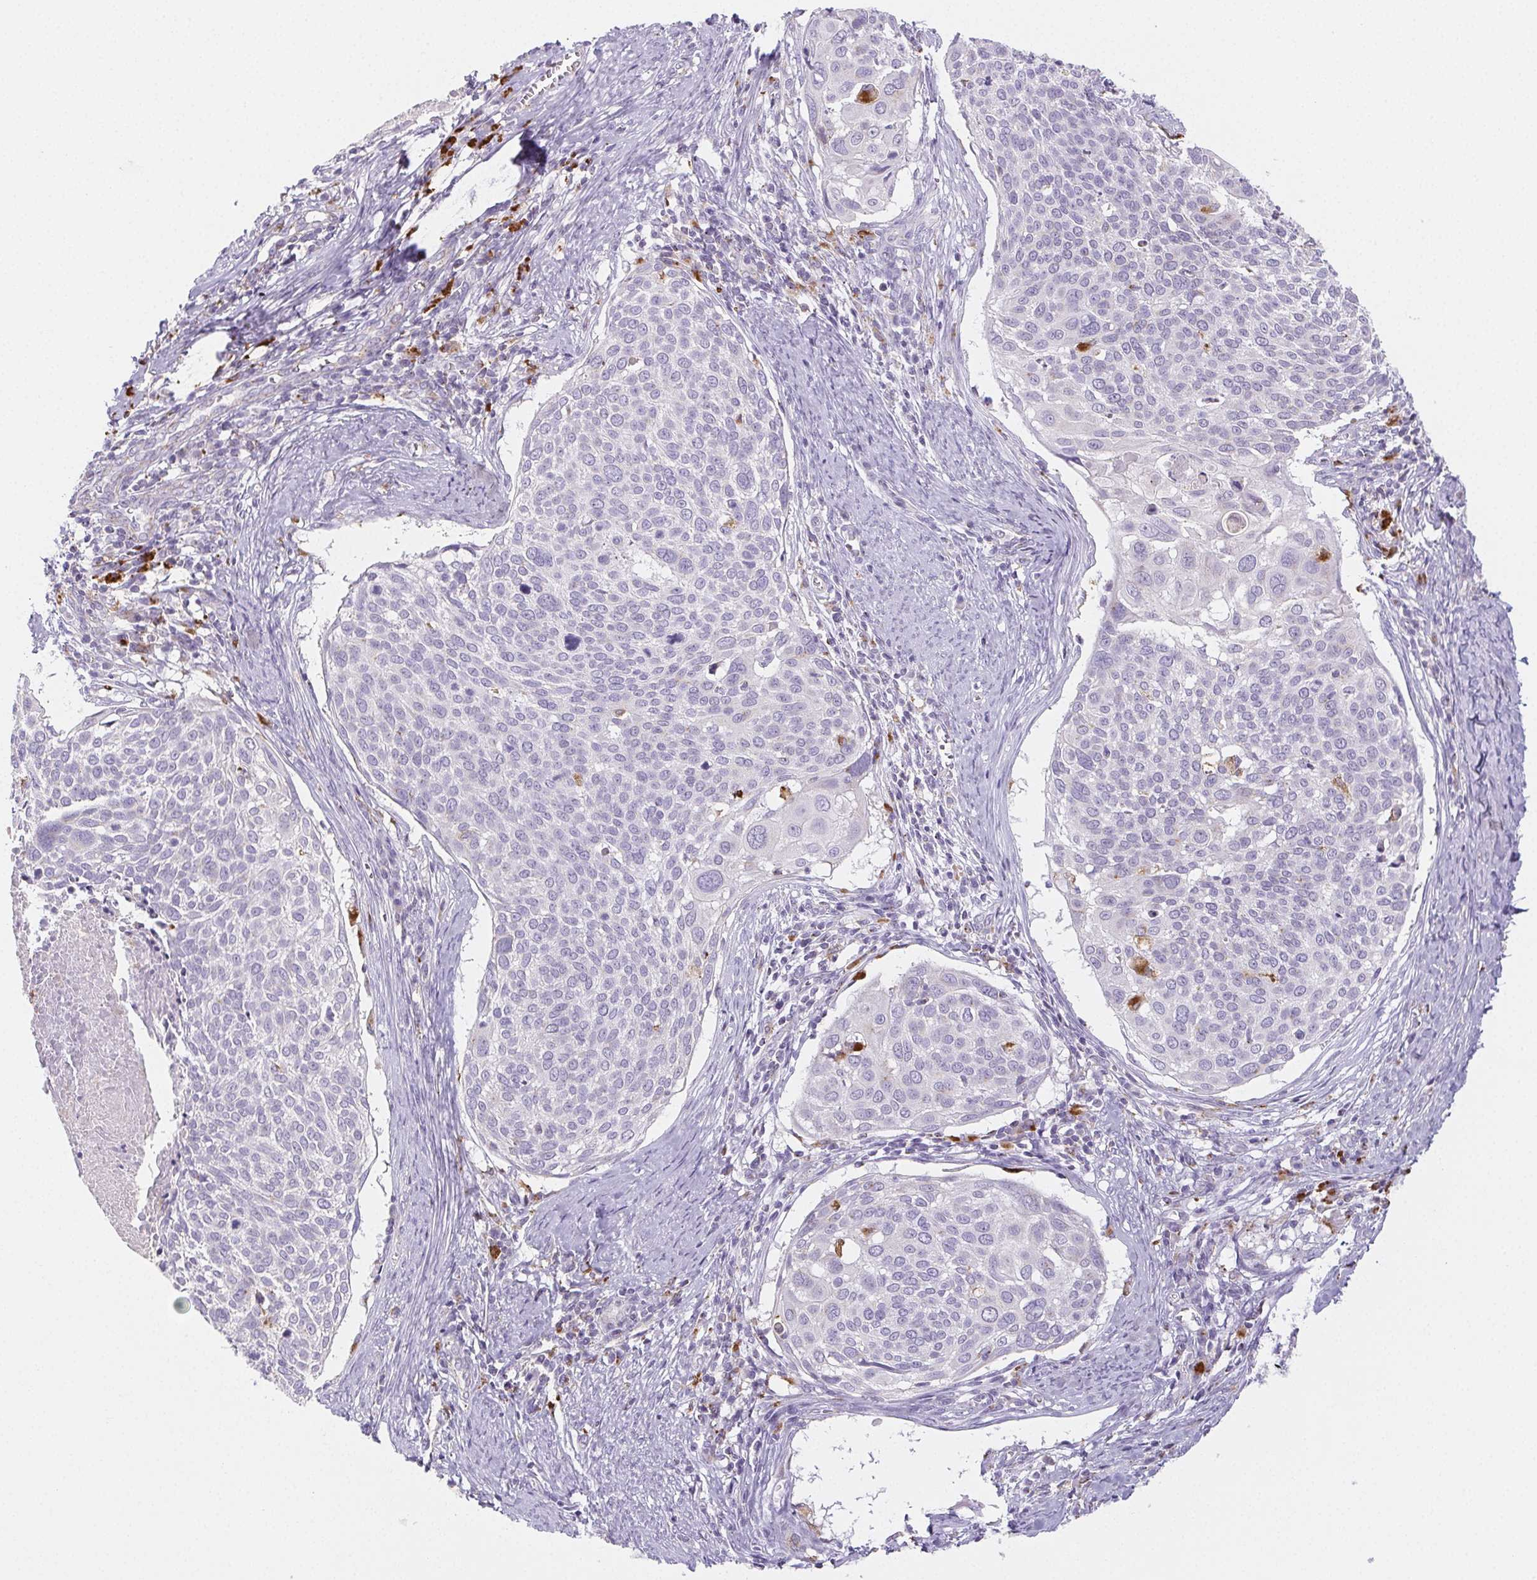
{"staining": {"intensity": "negative", "quantity": "none", "location": "none"}, "tissue": "cervical cancer", "cell_type": "Tumor cells", "image_type": "cancer", "snomed": [{"axis": "morphology", "description": "Squamous cell carcinoma, NOS"}, {"axis": "topography", "description": "Cervix"}], "caption": "Immunohistochemistry (IHC) histopathology image of human cervical cancer (squamous cell carcinoma) stained for a protein (brown), which reveals no positivity in tumor cells.", "gene": "LIPA", "patient": {"sex": "female", "age": 39}}